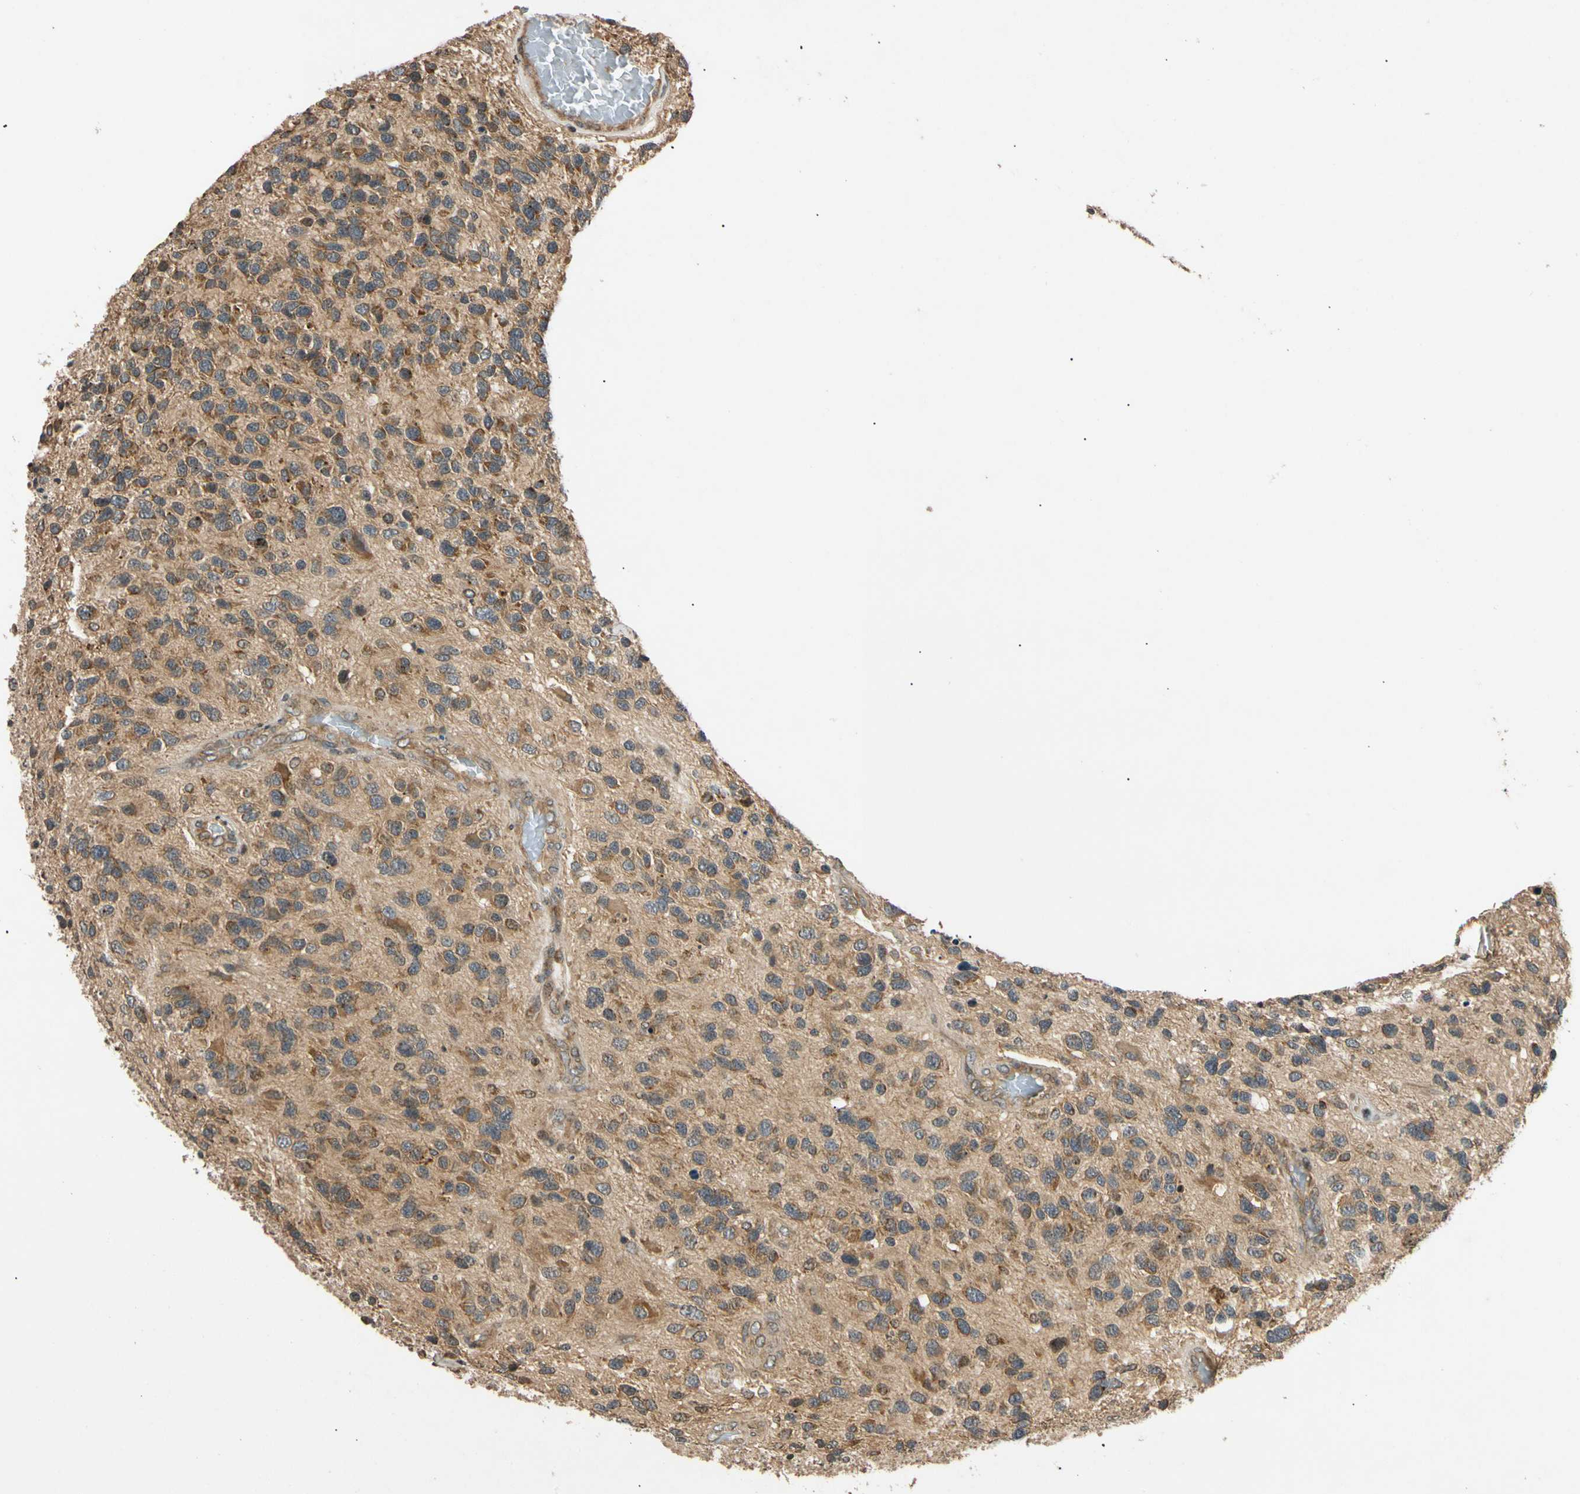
{"staining": {"intensity": "moderate", "quantity": ">75%", "location": "cytoplasmic/membranous"}, "tissue": "glioma", "cell_type": "Tumor cells", "image_type": "cancer", "snomed": [{"axis": "morphology", "description": "Glioma, malignant, High grade"}, {"axis": "topography", "description": "Brain"}], "caption": "This histopathology image reveals immunohistochemistry staining of glioma, with medium moderate cytoplasmic/membranous expression in about >75% of tumor cells.", "gene": "MRPS22", "patient": {"sex": "female", "age": 58}}